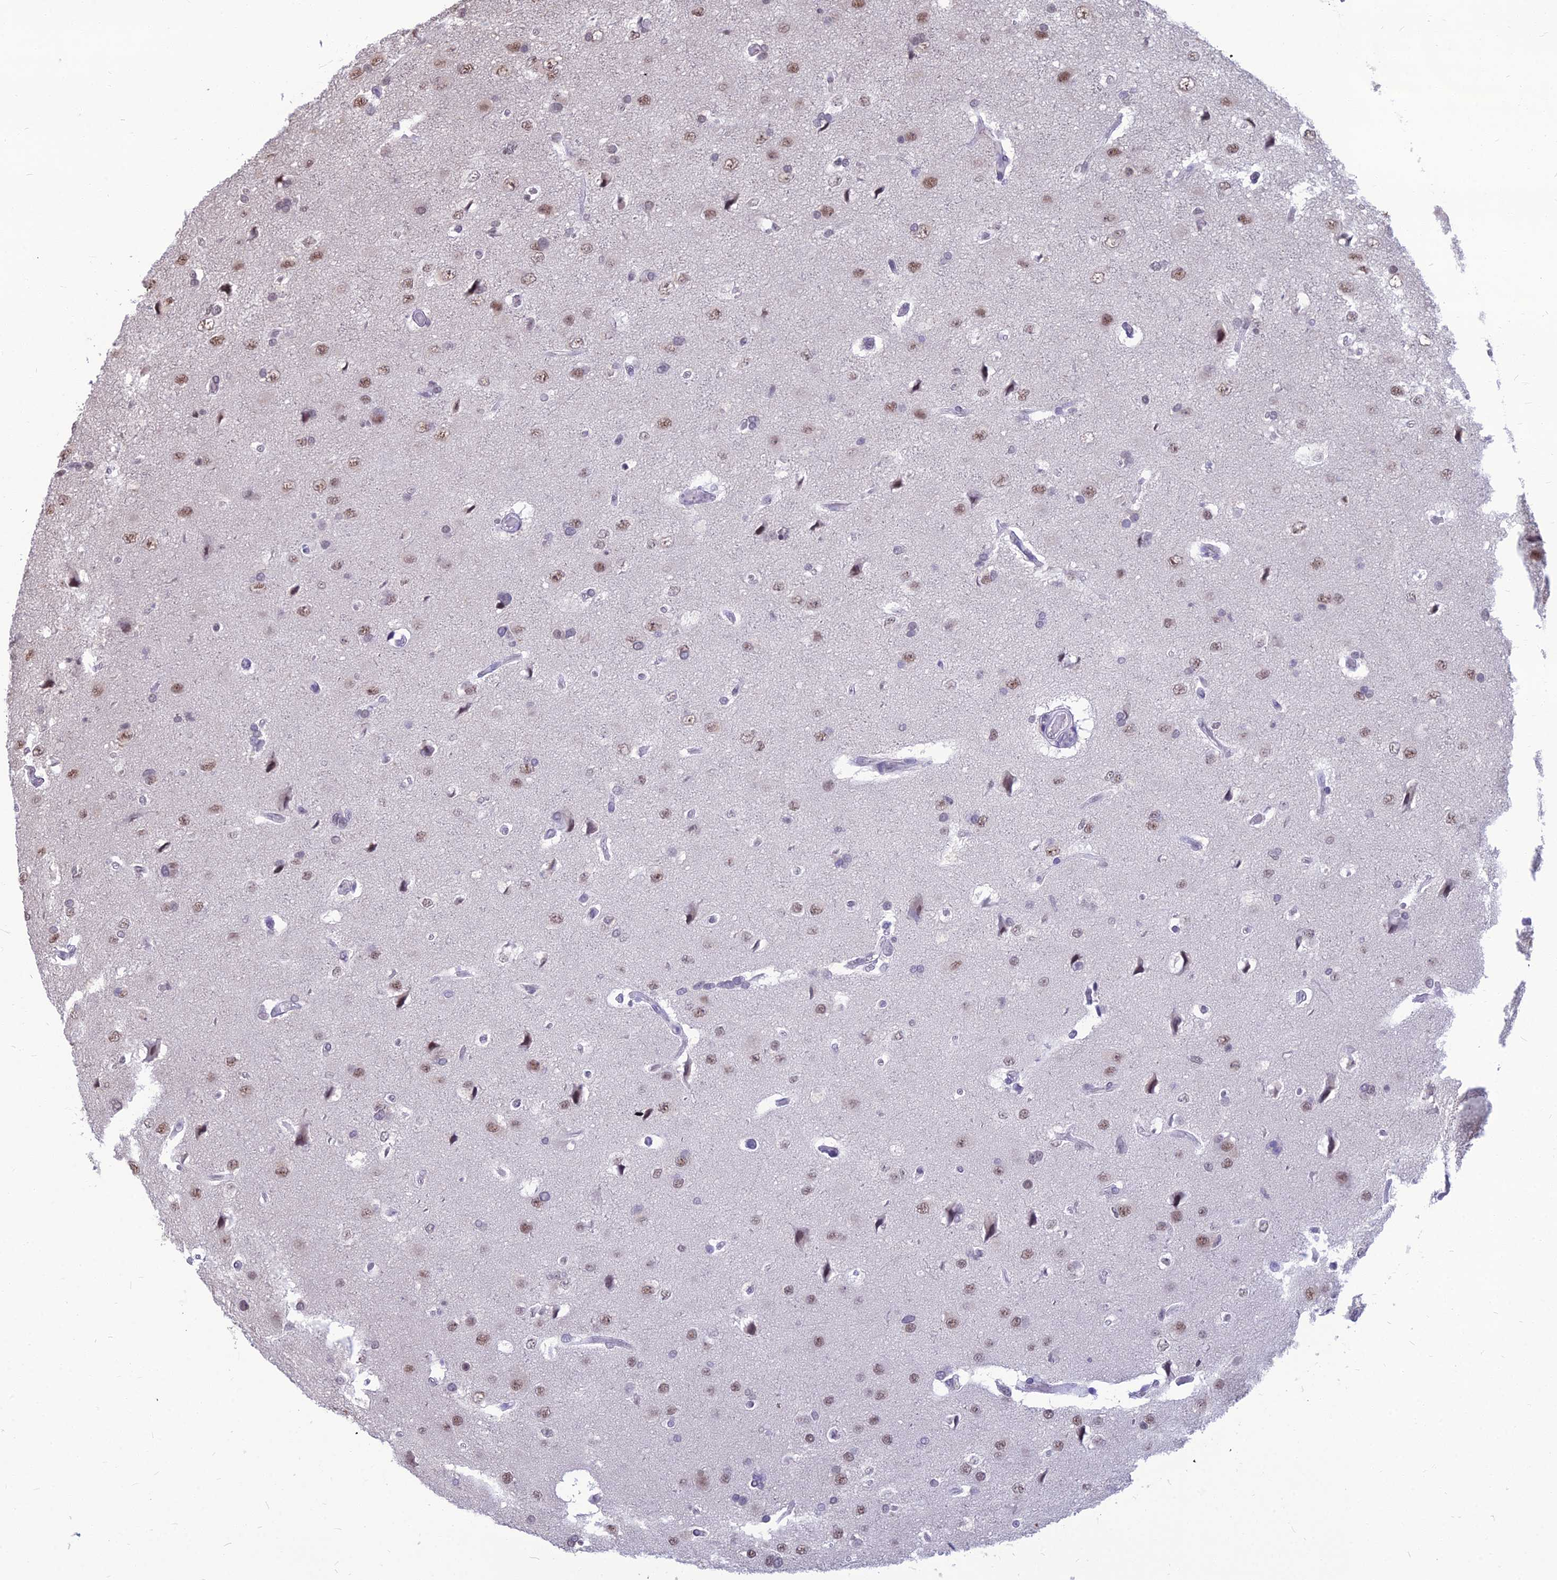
{"staining": {"intensity": "moderate", "quantity": "25%-75%", "location": "nuclear"}, "tissue": "glioma", "cell_type": "Tumor cells", "image_type": "cancer", "snomed": [{"axis": "morphology", "description": "Glioma, malignant, High grade"}, {"axis": "topography", "description": "Brain"}], "caption": "This image exhibits immunohistochemistry (IHC) staining of malignant high-grade glioma, with medium moderate nuclear positivity in approximately 25%-75% of tumor cells.", "gene": "SRSF7", "patient": {"sex": "male", "age": 77}}